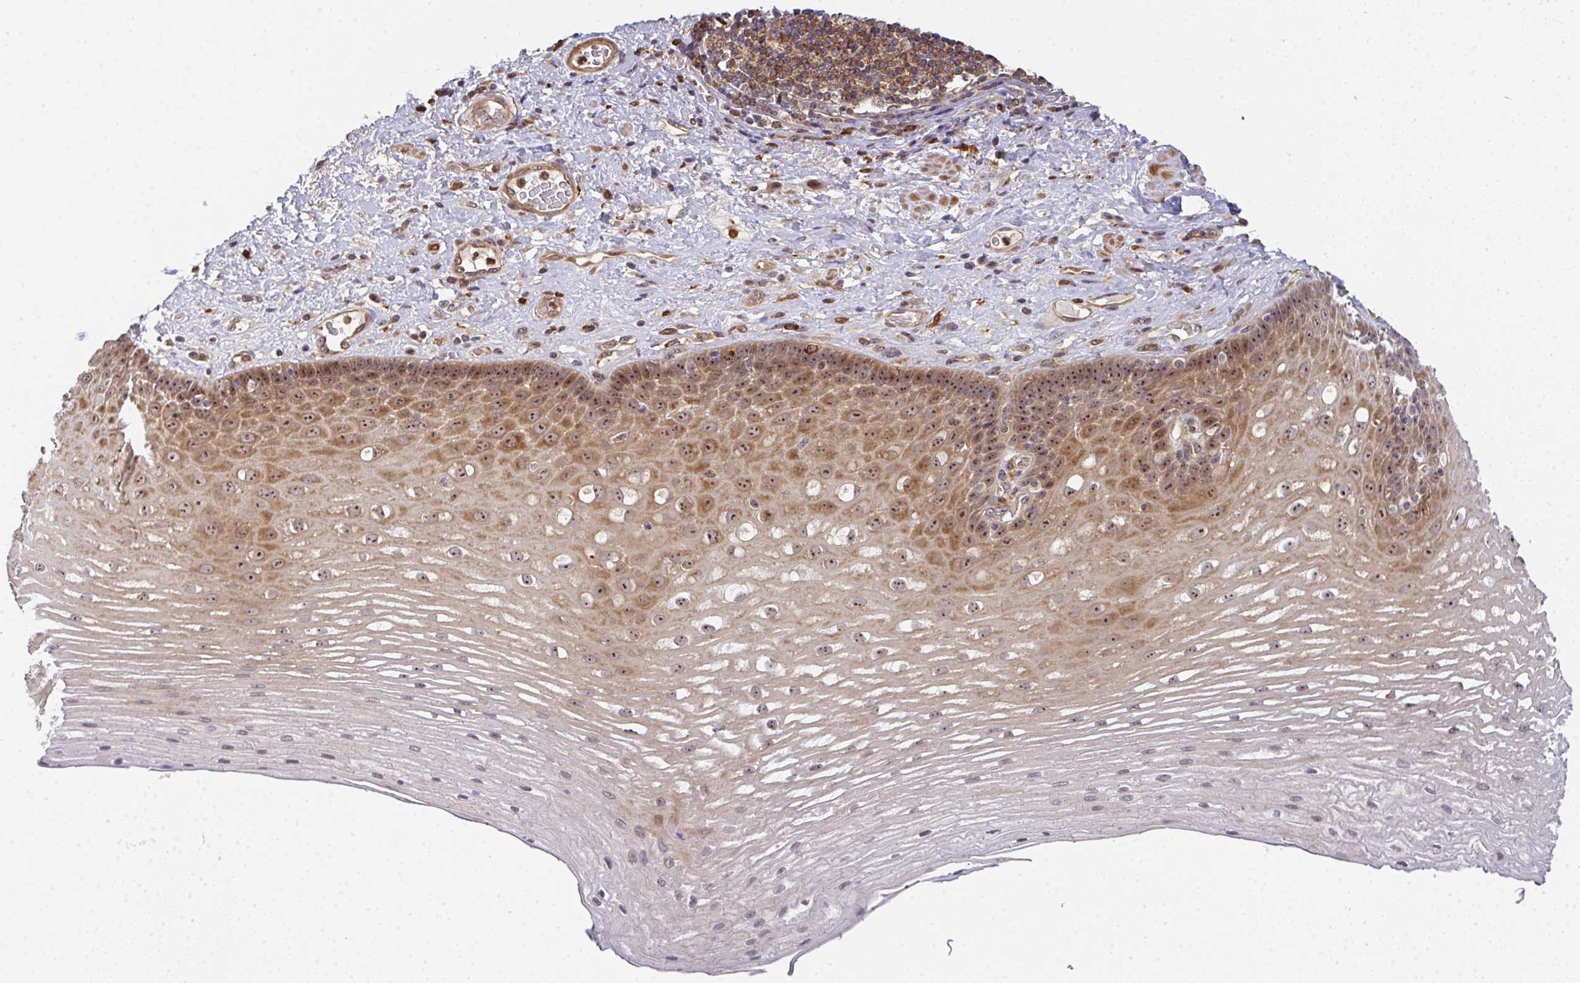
{"staining": {"intensity": "moderate", "quantity": "25%-75%", "location": "cytoplasmic/membranous,nuclear"}, "tissue": "esophagus", "cell_type": "Squamous epithelial cells", "image_type": "normal", "snomed": [{"axis": "morphology", "description": "Normal tissue, NOS"}, {"axis": "topography", "description": "Esophagus"}], "caption": "A micrograph of esophagus stained for a protein exhibits moderate cytoplasmic/membranous,nuclear brown staining in squamous epithelial cells.", "gene": "SIMC1", "patient": {"sex": "male", "age": 62}}